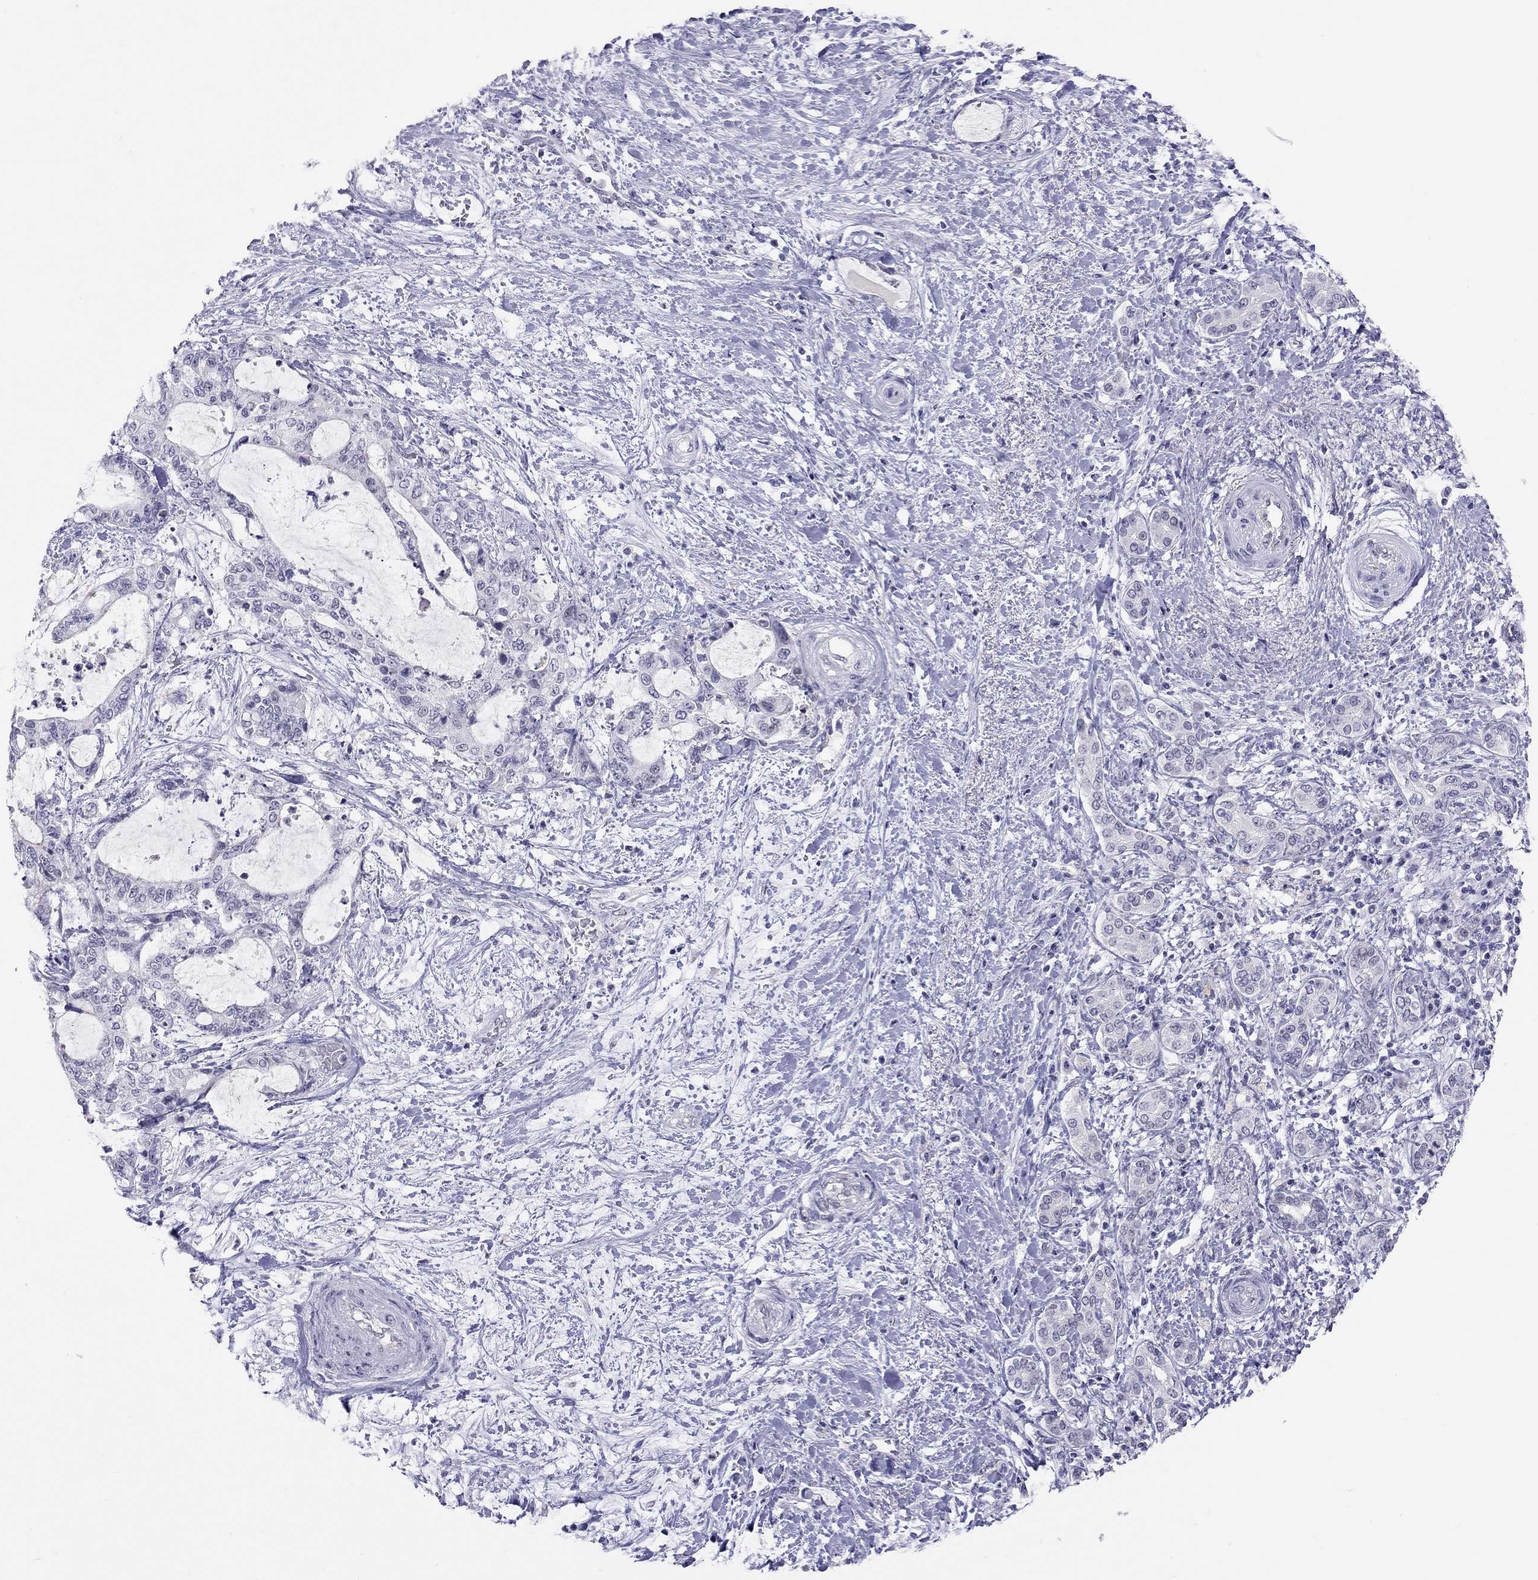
{"staining": {"intensity": "negative", "quantity": "none", "location": "none"}, "tissue": "liver cancer", "cell_type": "Tumor cells", "image_type": "cancer", "snomed": [{"axis": "morphology", "description": "Normal tissue, NOS"}, {"axis": "morphology", "description": "Cholangiocarcinoma"}, {"axis": "topography", "description": "Liver"}, {"axis": "topography", "description": "Peripheral nerve tissue"}], "caption": "High power microscopy micrograph of an immunohistochemistry (IHC) histopathology image of cholangiocarcinoma (liver), revealing no significant expression in tumor cells.", "gene": "JHY", "patient": {"sex": "female", "age": 73}}